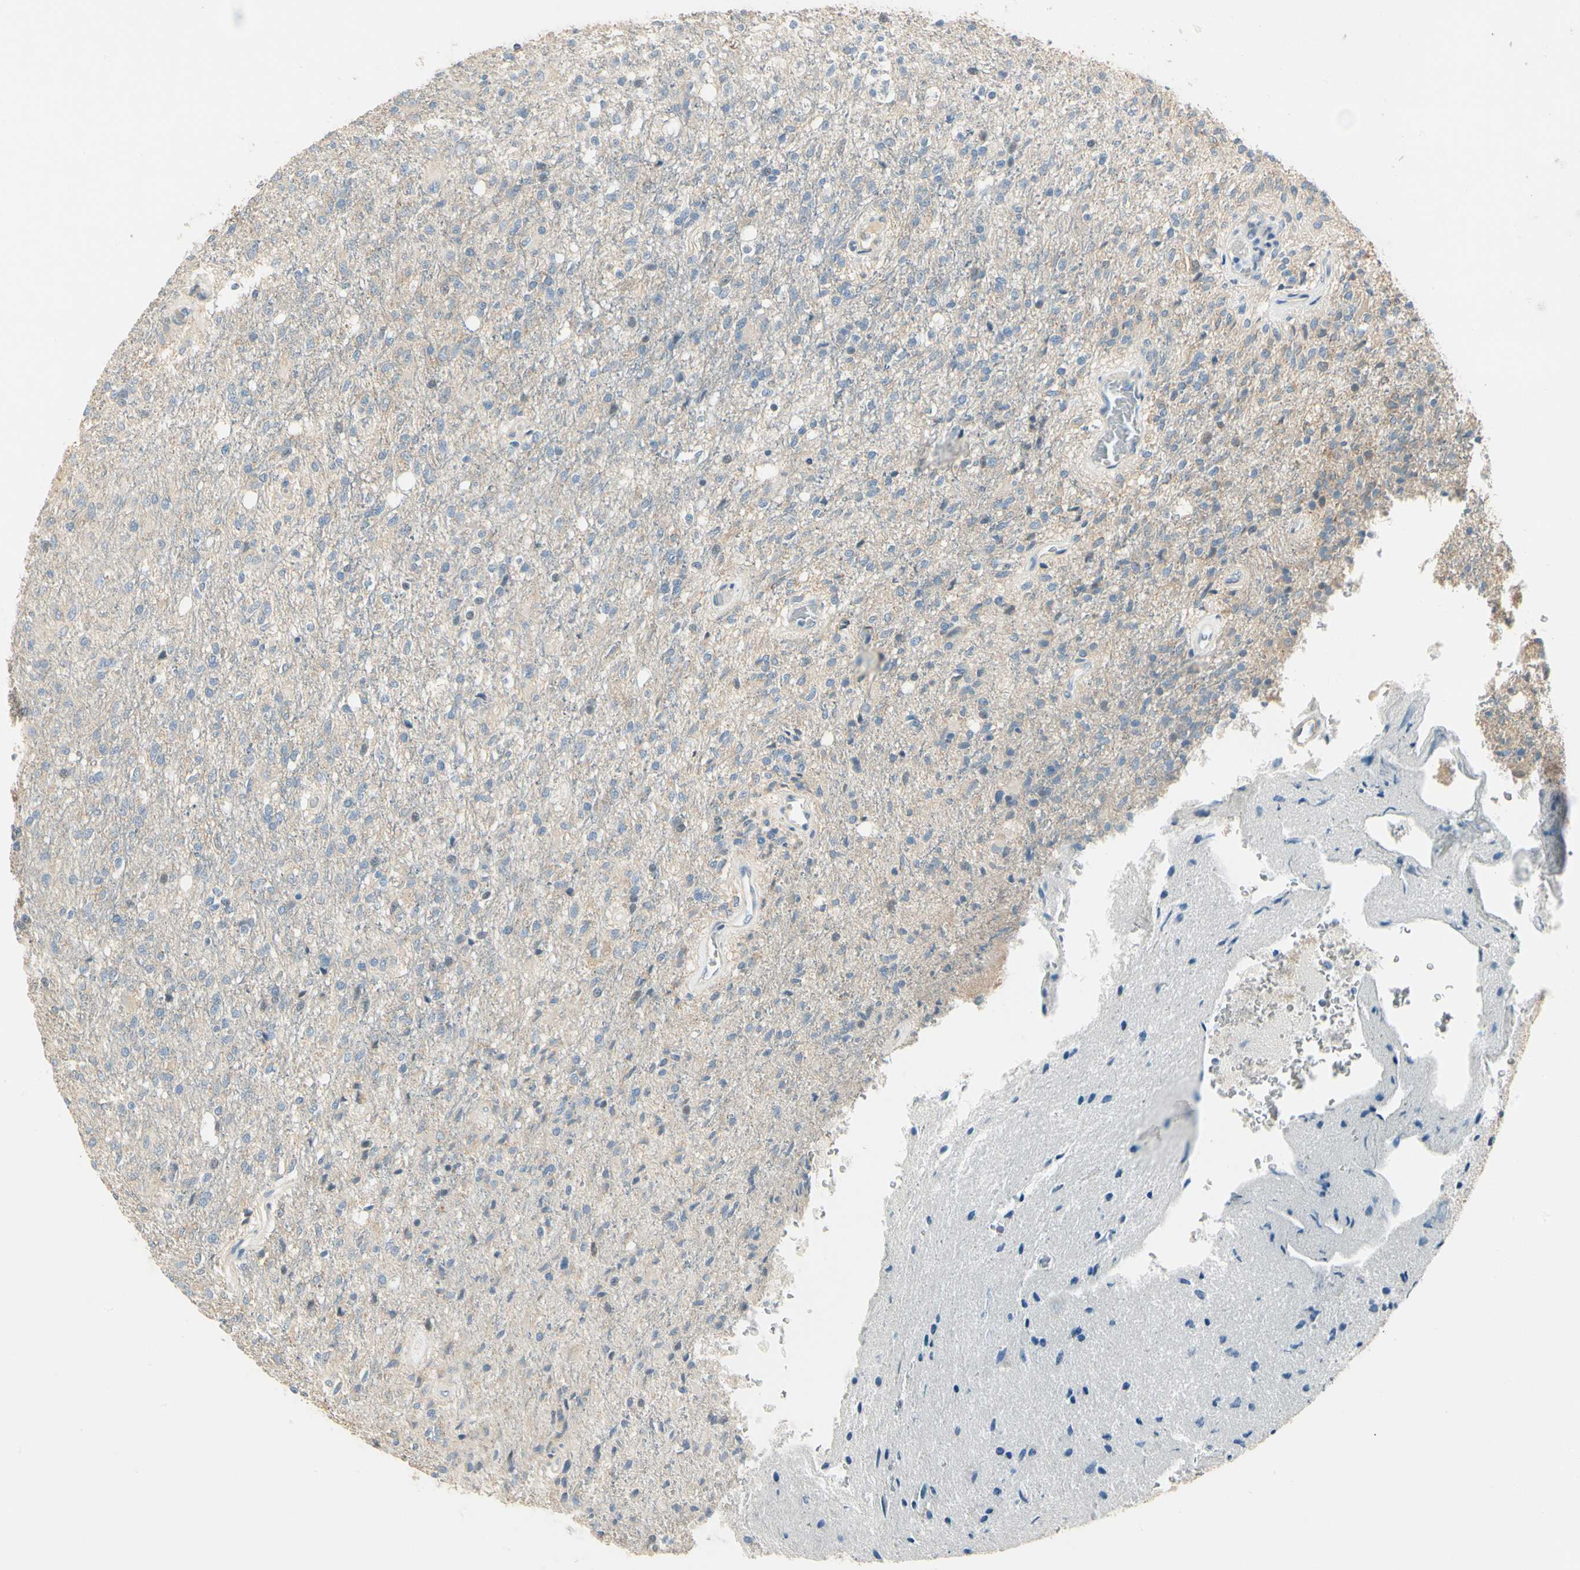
{"staining": {"intensity": "weak", "quantity": "<25%", "location": "cytoplasmic/membranous"}, "tissue": "glioma", "cell_type": "Tumor cells", "image_type": "cancer", "snomed": [{"axis": "morphology", "description": "Normal tissue, NOS"}, {"axis": "morphology", "description": "Glioma, malignant, High grade"}, {"axis": "topography", "description": "Cerebral cortex"}], "caption": "A histopathology image of glioma stained for a protein displays no brown staining in tumor cells. (Brightfield microscopy of DAB immunohistochemistry (IHC) at high magnification).", "gene": "DUSP12", "patient": {"sex": "male", "age": 77}}